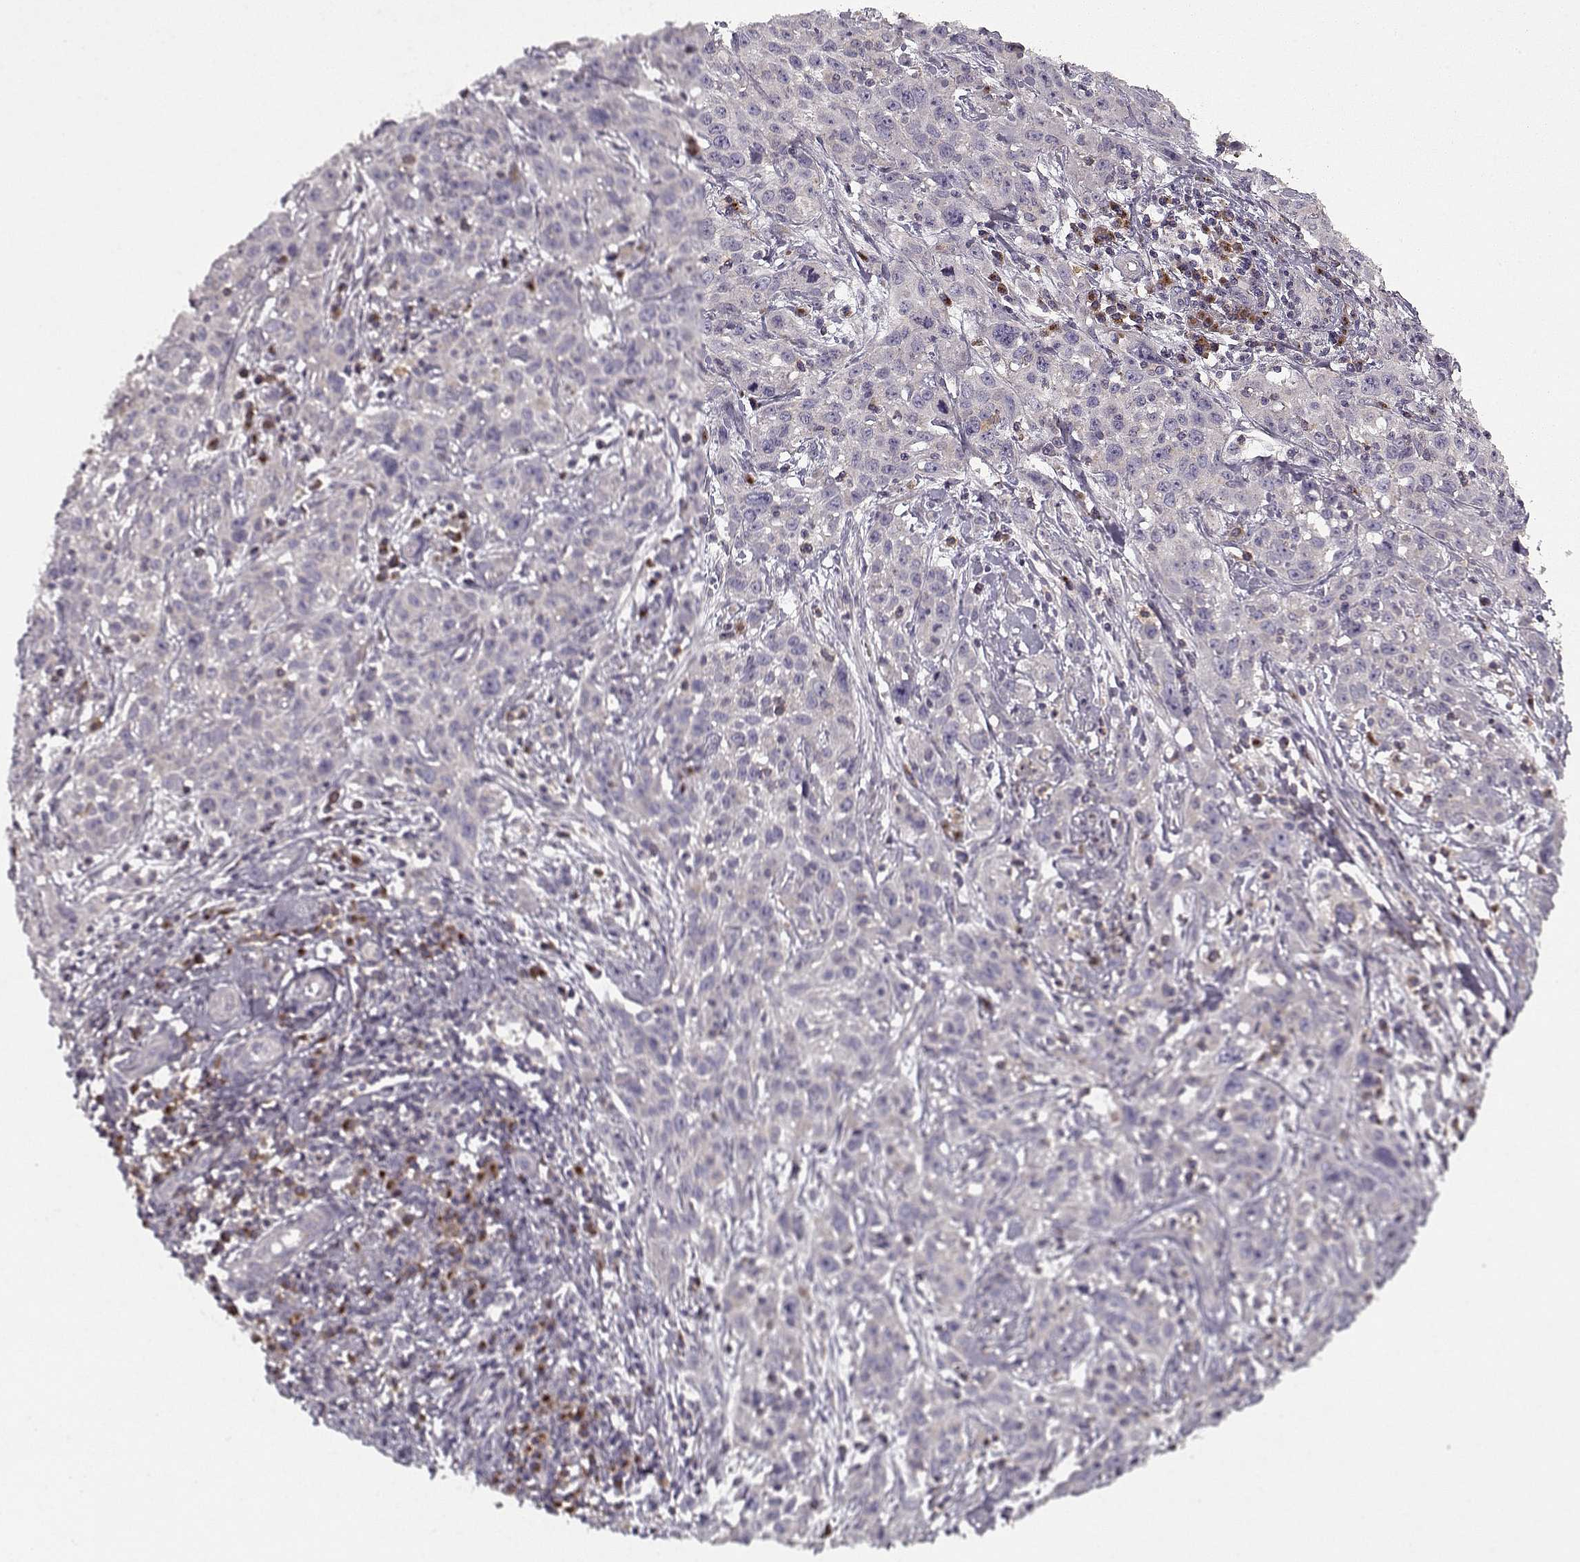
{"staining": {"intensity": "negative", "quantity": "none", "location": "none"}, "tissue": "cervical cancer", "cell_type": "Tumor cells", "image_type": "cancer", "snomed": [{"axis": "morphology", "description": "Squamous cell carcinoma, NOS"}, {"axis": "topography", "description": "Cervix"}], "caption": "The micrograph demonstrates no significant positivity in tumor cells of cervical cancer.", "gene": "UNC13D", "patient": {"sex": "female", "age": 38}}